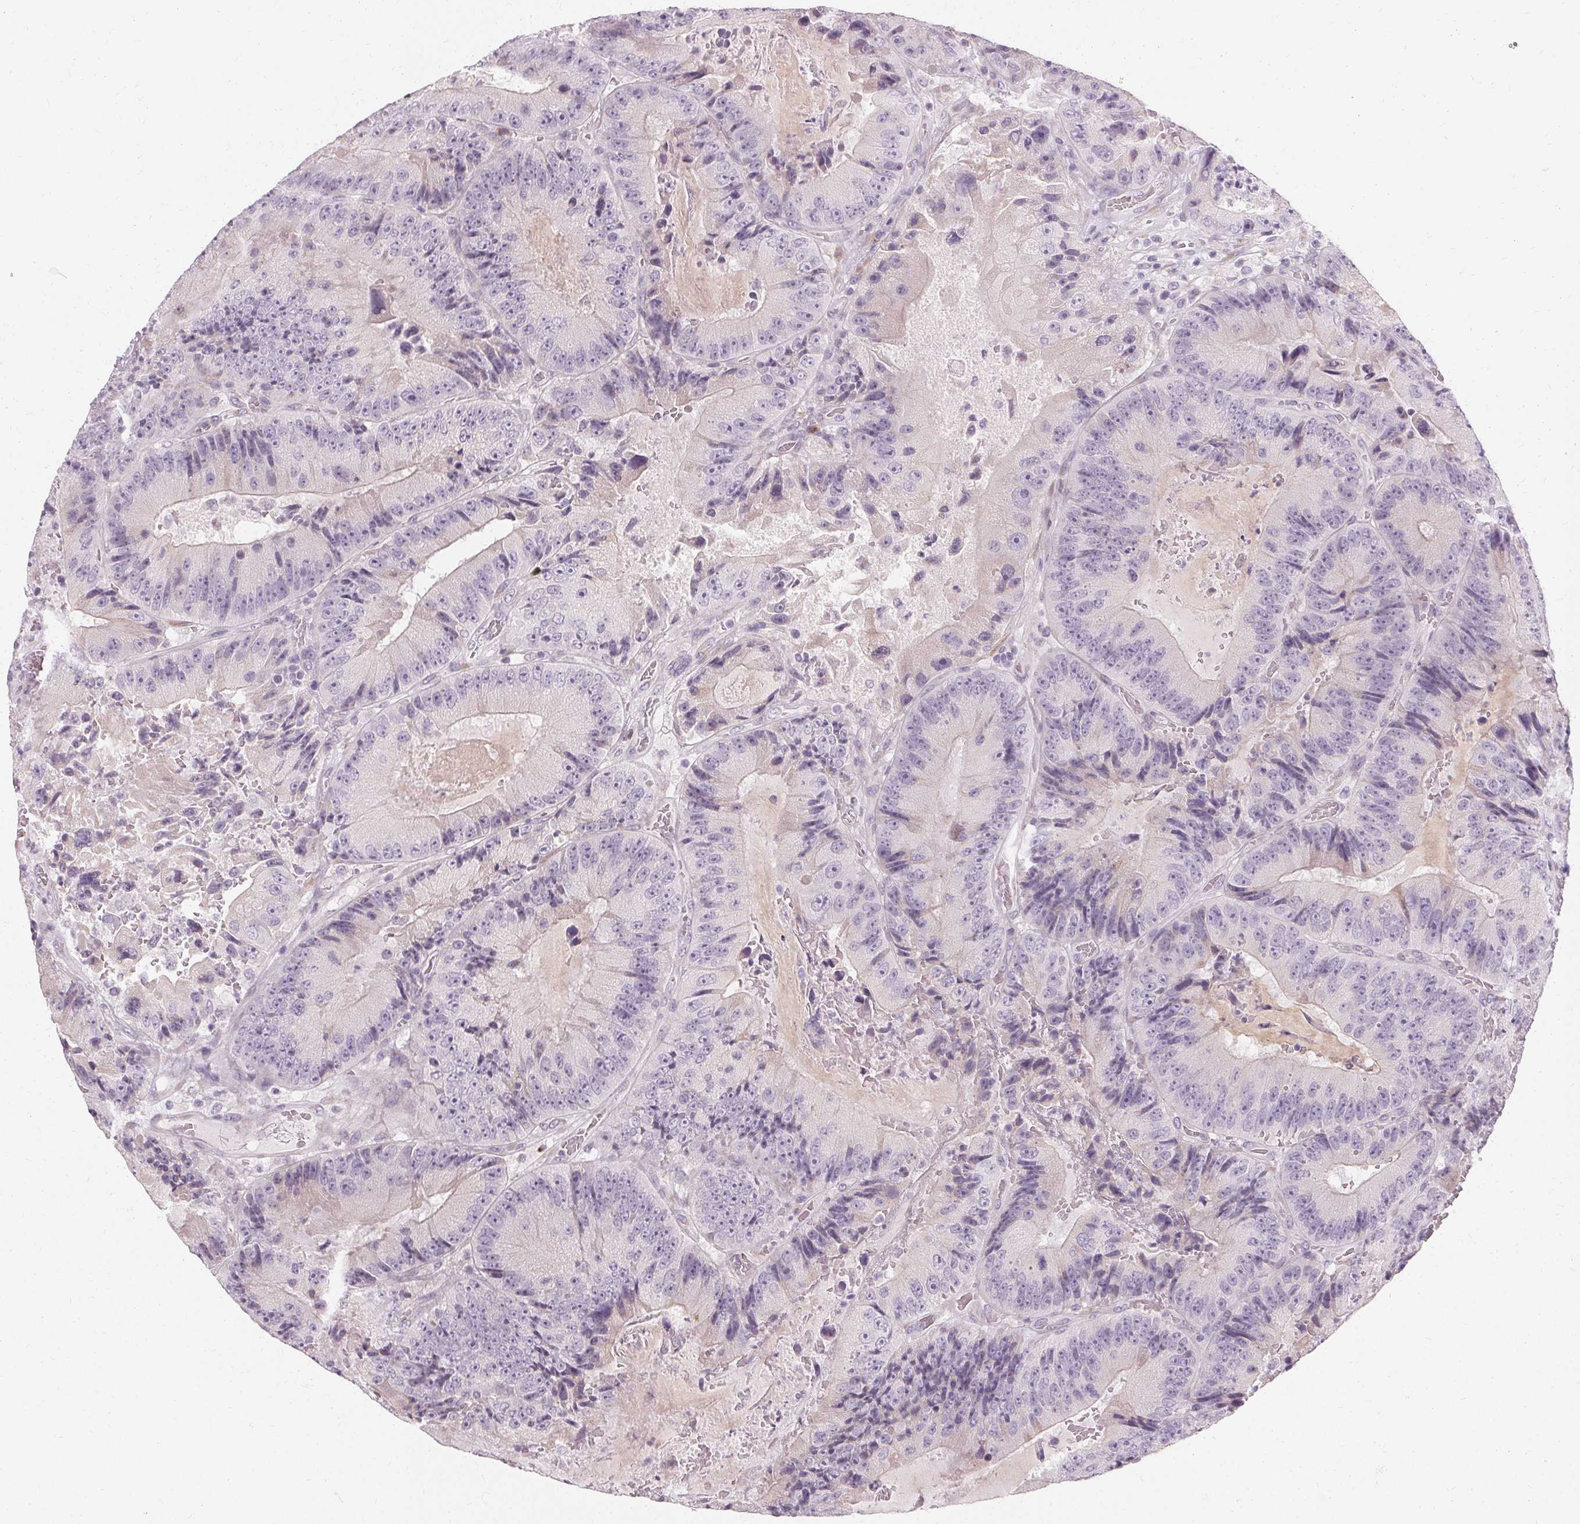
{"staining": {"intensity": "negative", "quantity": "none", "location": "none"}, "tissue": "colorectal cancer", "cell_type": "Tumor cells", "image_type": "cancer", "snomed": [{"axis": "morphology", "description": "Adenocarcinoma, NOS"}, {"axis": "topography", "description": "Colon"}], "caption": "The image exhibits no staining of tumor cells in adenocarcinoma (colorectal).", "gene": "FCRL3", "patient": {"sex": "female", "age": 86}}